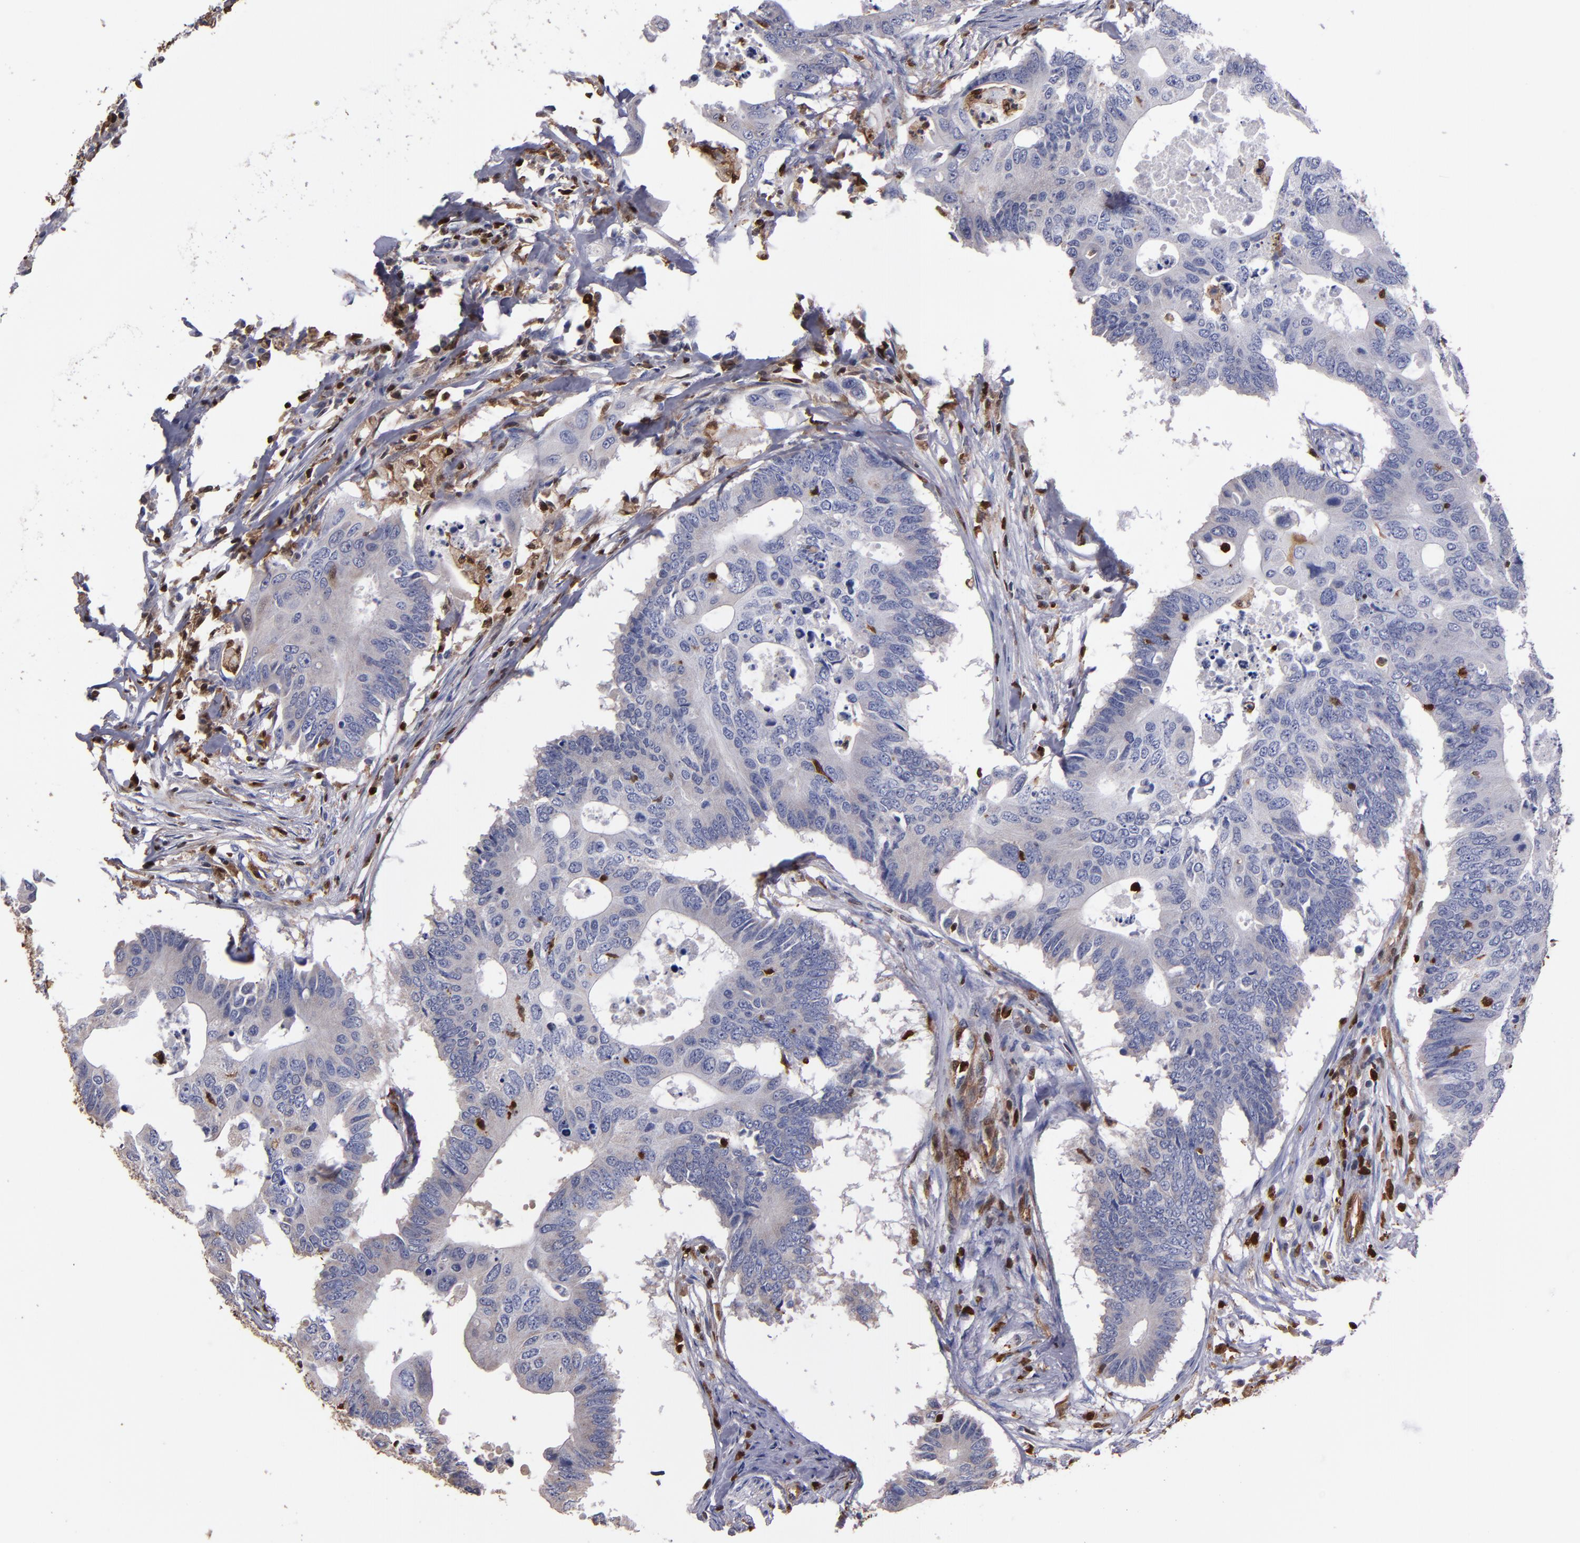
{"staining": {"intensity": "moderate", "quantity": "<25%", "location": "cytoplasmic/membranous,nuclear"}, "tissue": "colorectal cancer", "cell_type": "Tumor cells", "image_type": "cancer", "snomed": [{"axis": "morphology", "description": "Adenocarcinoma, NOS"}, {"axis": "topography", "description": "Colon"}], "caption": "Brown immunohistochemical staining in adenocarcinoma (colorectal) shows moderate cytoplasmic/membranous and nuclear staining in approximately <25% of tumor cells.", "gene": "S100A4", "patient": {"sex": "male", "age": 71}}